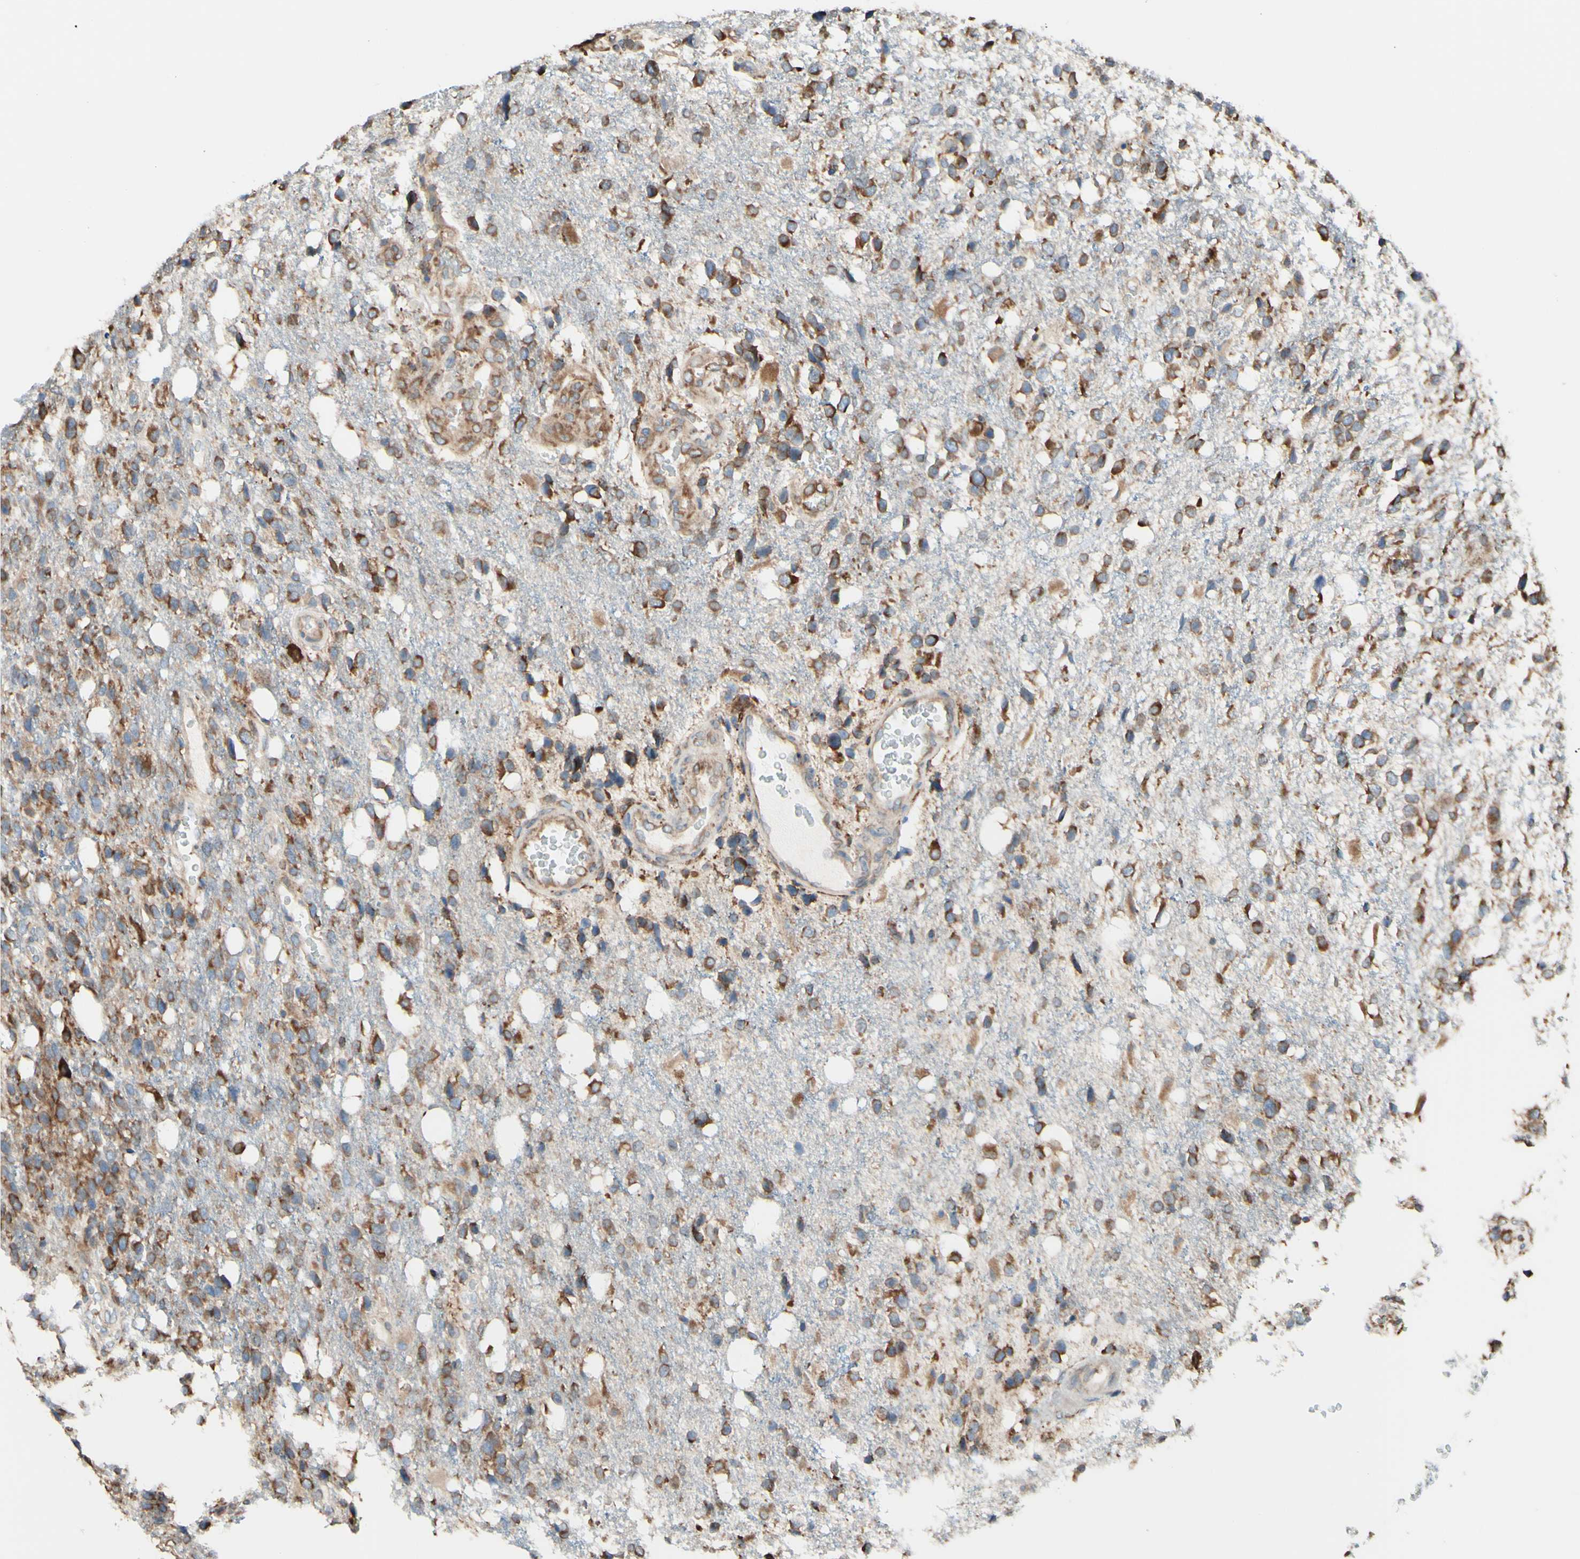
{"staining": {"intensity": "moderate", "quantity": ">75%", "location": "cytoplasmic/membranous"}, "tissue": "glioma", "cell_type": "Tumor cells", "image_type": "cancer", "snomed": [{"axis": "morphology", "description": "Glioma, malignant, High grade"}, {"axis": "topography", "description": "Brain"}], "caption": "This histopathology image reveals immunohistochemistry staining of glioma, with medium moderate cytoplasmic/membranous positivity in about >75% of tumor cells.", "gene": "DNAJB11", "patient": {"sex": "female", "age": 58}}